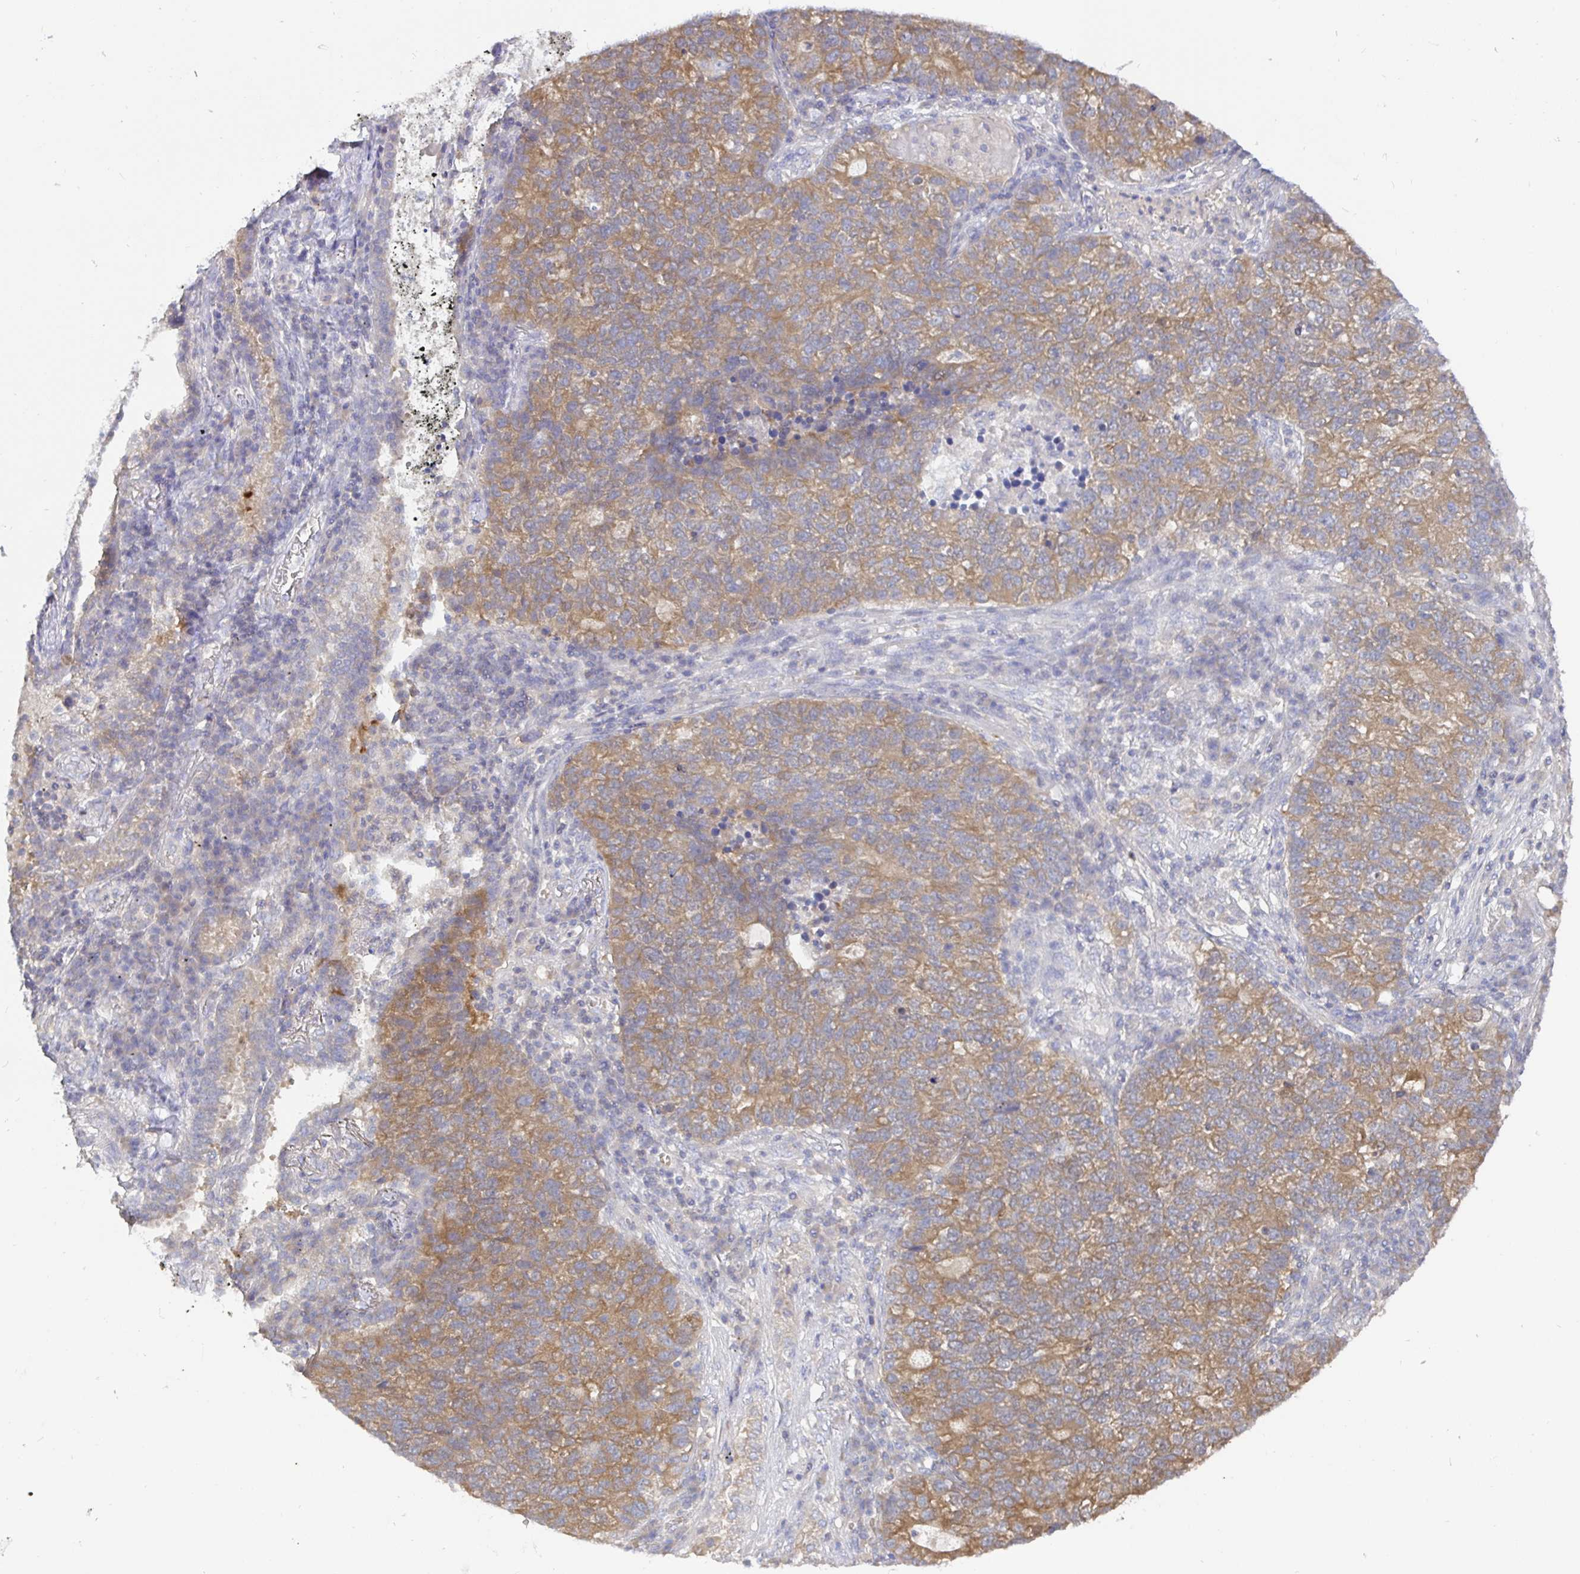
{"staining": {"intensity": "moderate", "quantity": ">75%", "location": "cytoplasmic/membranous"}, "tissue": "lung cancer", "cell_type": "Tumor cells", "image_type": "cancer", "snomed": [{"axis": "morphology", "description": "Adenocarcinoma, NOS"}, {"axis": "topography", "description": "Lung"}], "caption": "Approximately >75% of tumor cells in lung cancer (adenocarcinoma) exhibit moderate cytoplasmic/membranous protein positivity as visualized by brown immunohistochemical staining.", "gene": "KIF21A", "patient": {"sex": "male", "age": 57}}